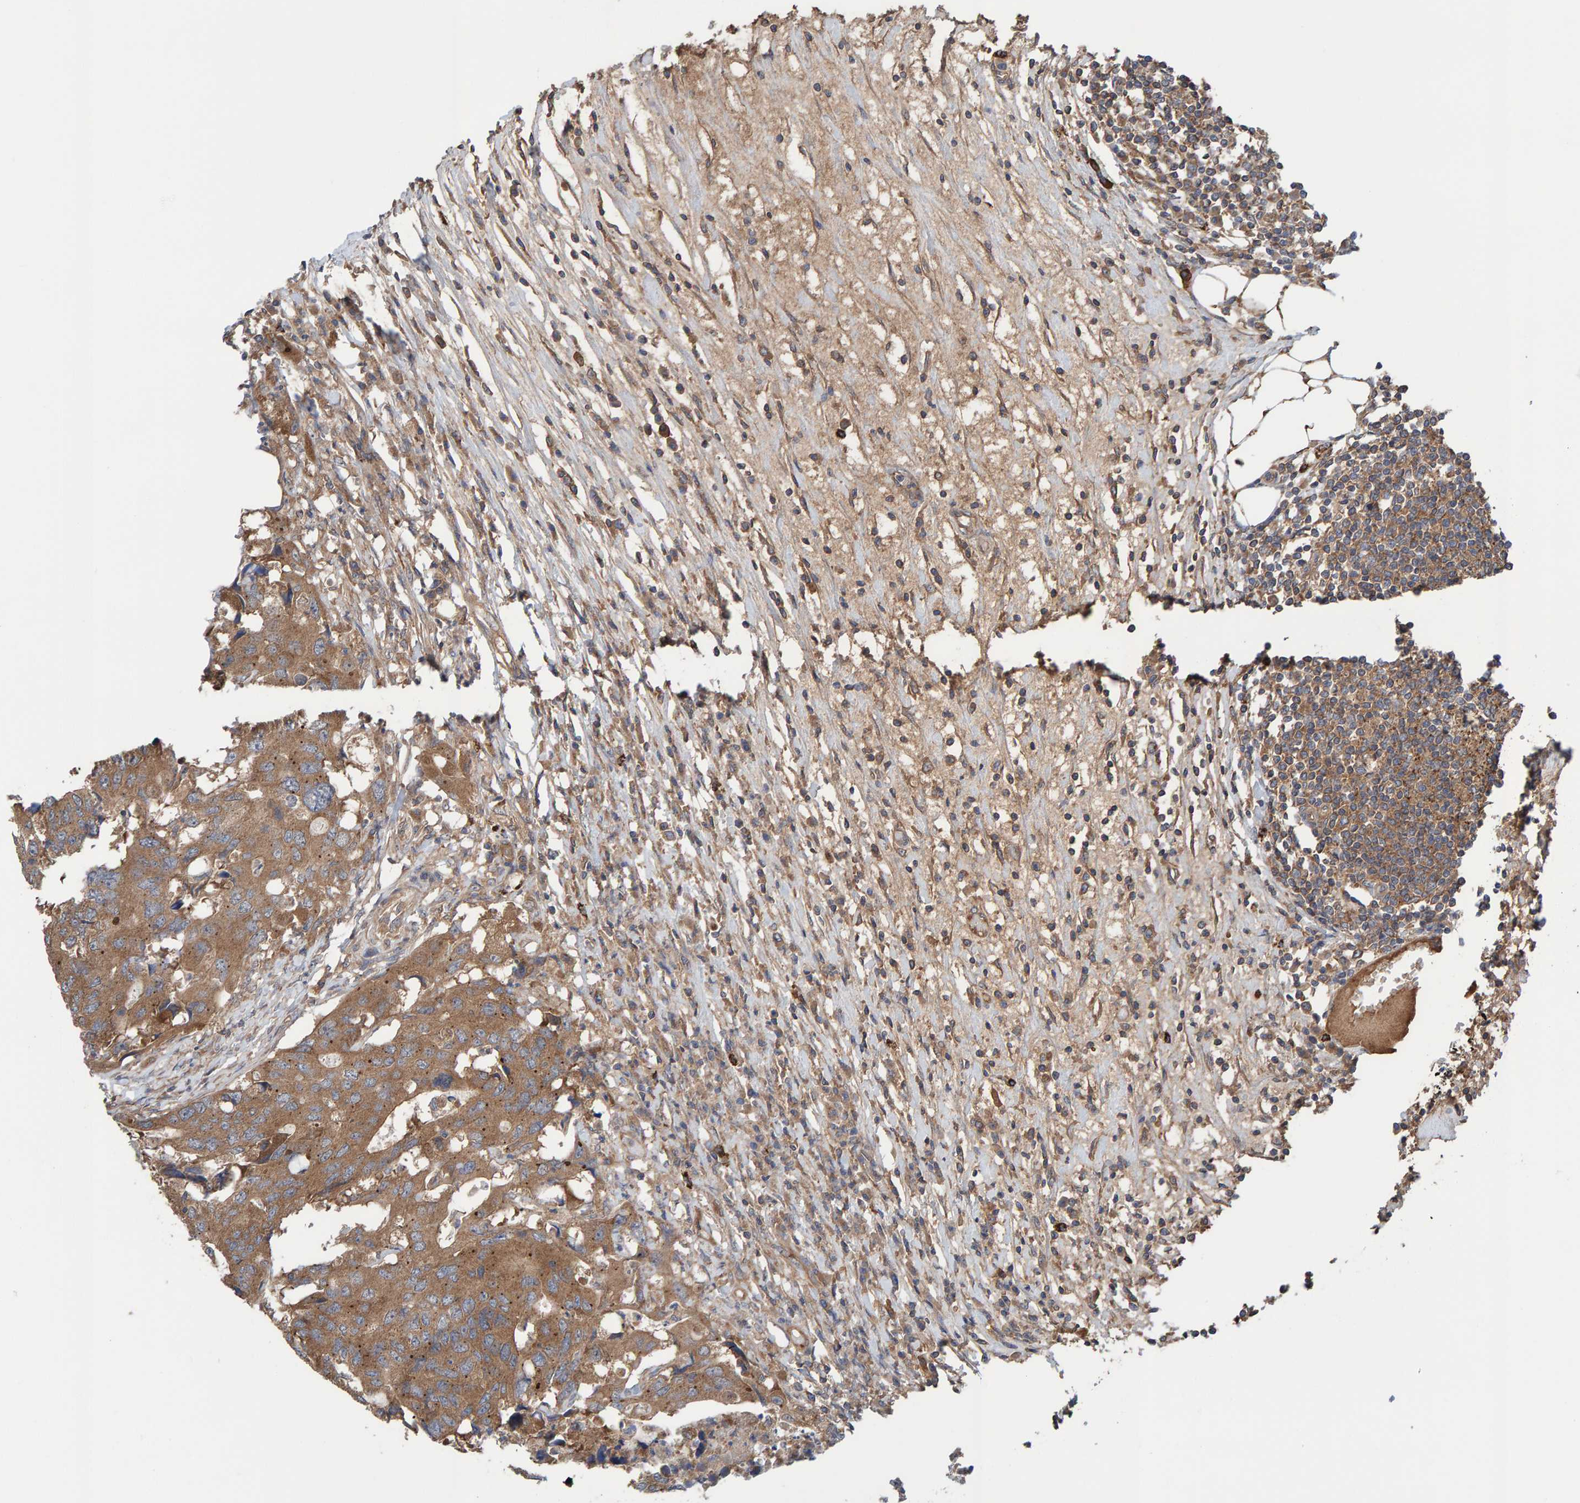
{"staining": {"intensity": "moderate", "quantity": ">75%", "location": "cytoplasmic/membranous"}, "tissue": "colorectal cancer", "cell_type": "Tumor cells", "image_type": "cancer", "snomed": [{"axis": "morphology", "description": "Adenocarcinoma, NOS"}, {"axis": "topography", "description": "Colon"}], "caption": "DAB (3,3'-diaminobenzidine) immunohistochemical staining of colorectal cancer exhibits moderate cytoplasmic/membranous protein staining in approximately >75% of tumor cells. (DAB (3,3'-diaminobenzidine) IHC with brightfield microscopy, high magnification).", "gene": "LRSAM1", "patient": {"sex": "male", "age": 71}}